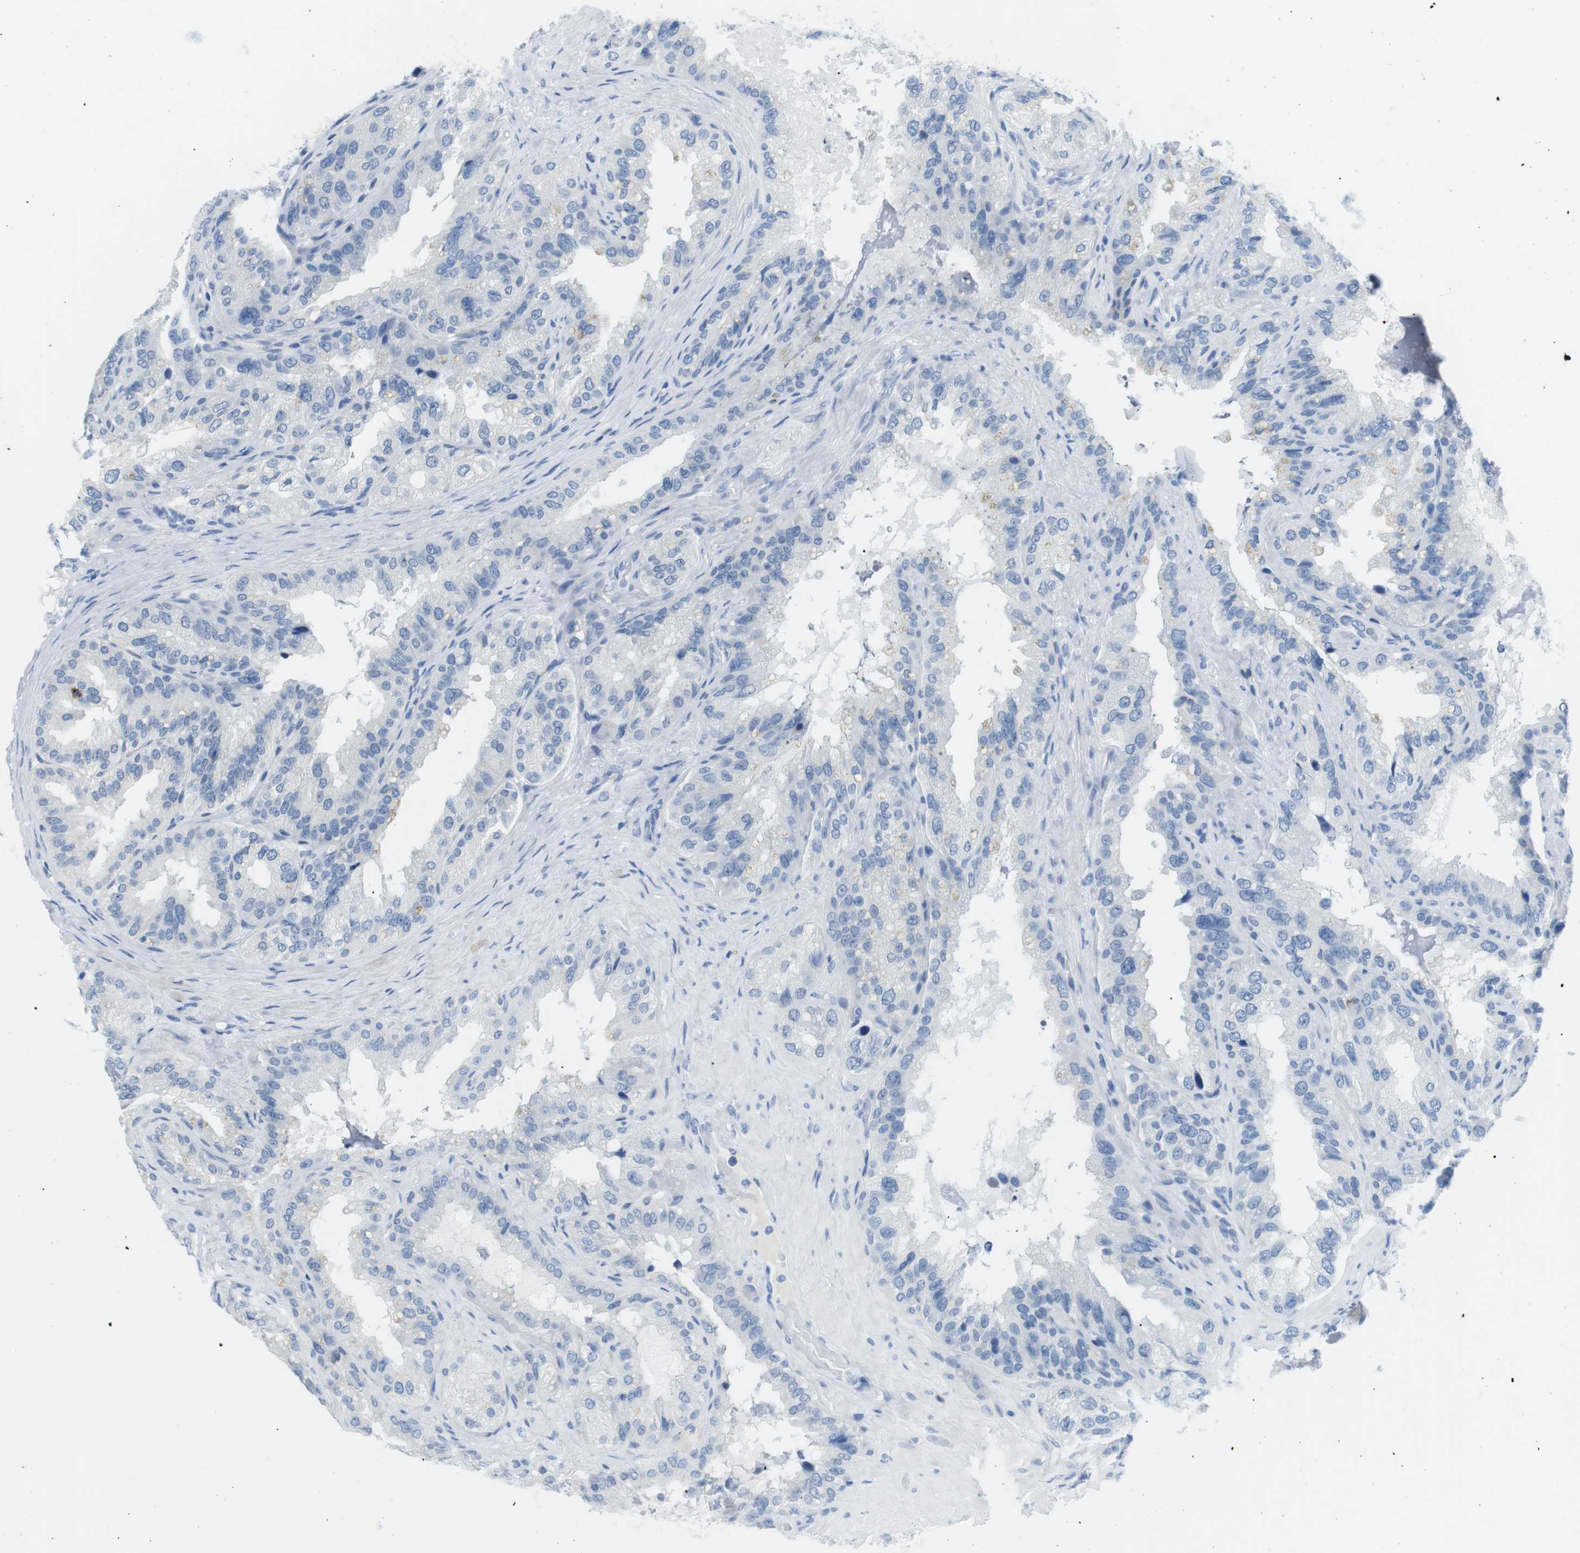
{"staining": {"intensity": "negative", "quantity": "none", "location": "none"}, "tissue": "seminal vesicle", "cell_type": "Glandular cells", "image_type": "normal", "snomed": [{"axis": "morphology", "description": "Normal tissue, NOS"}, {"axis": "topography", "description": "Seminal veicle"}], "caption": "This is an IHC photomicrograph of unremarkable human seminal vesicle. There is no staining in glandular cells.", "gene": "TNFRSF4", "patient": {"sex": "male", "age": 68}}